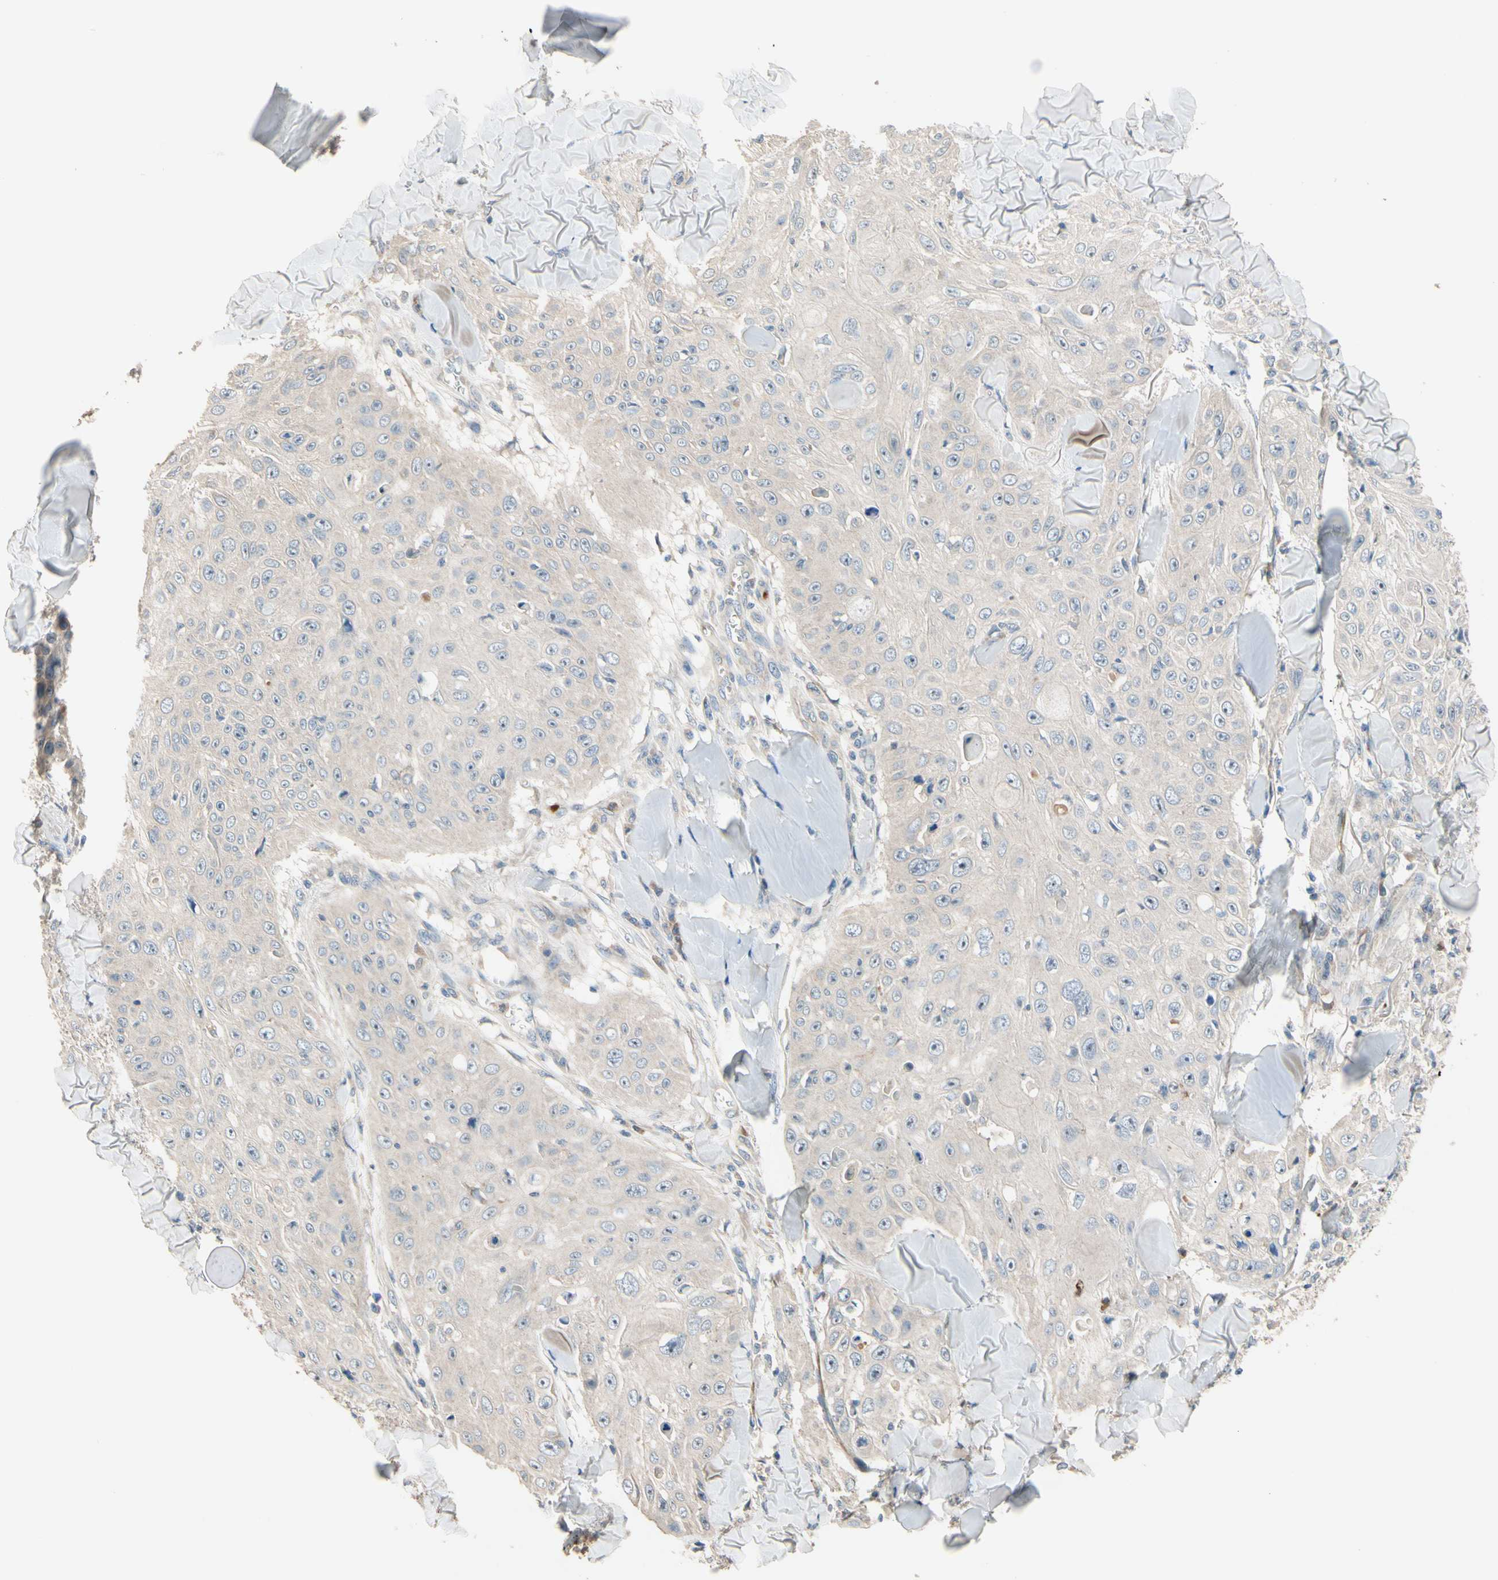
{"staining": {"intensity": "negative", "quantity": "none", "location": "none"}, "tissue": "skin cancer", "cell_type": "Tumor cells", "image_type": "cancer", "snomed": [{"axis": "morphology", "description": "Squamous cell carcinoma, NOS"}, {"axis": "topography", "description": "Skin"}], "caption": "DAB immunohistochemical staining of skin squamous cell carcinoma reveals no significant positivity in tumor cells.", "gene": "SIGLEC5", "patient": {"sex": "male", "age": 86}}